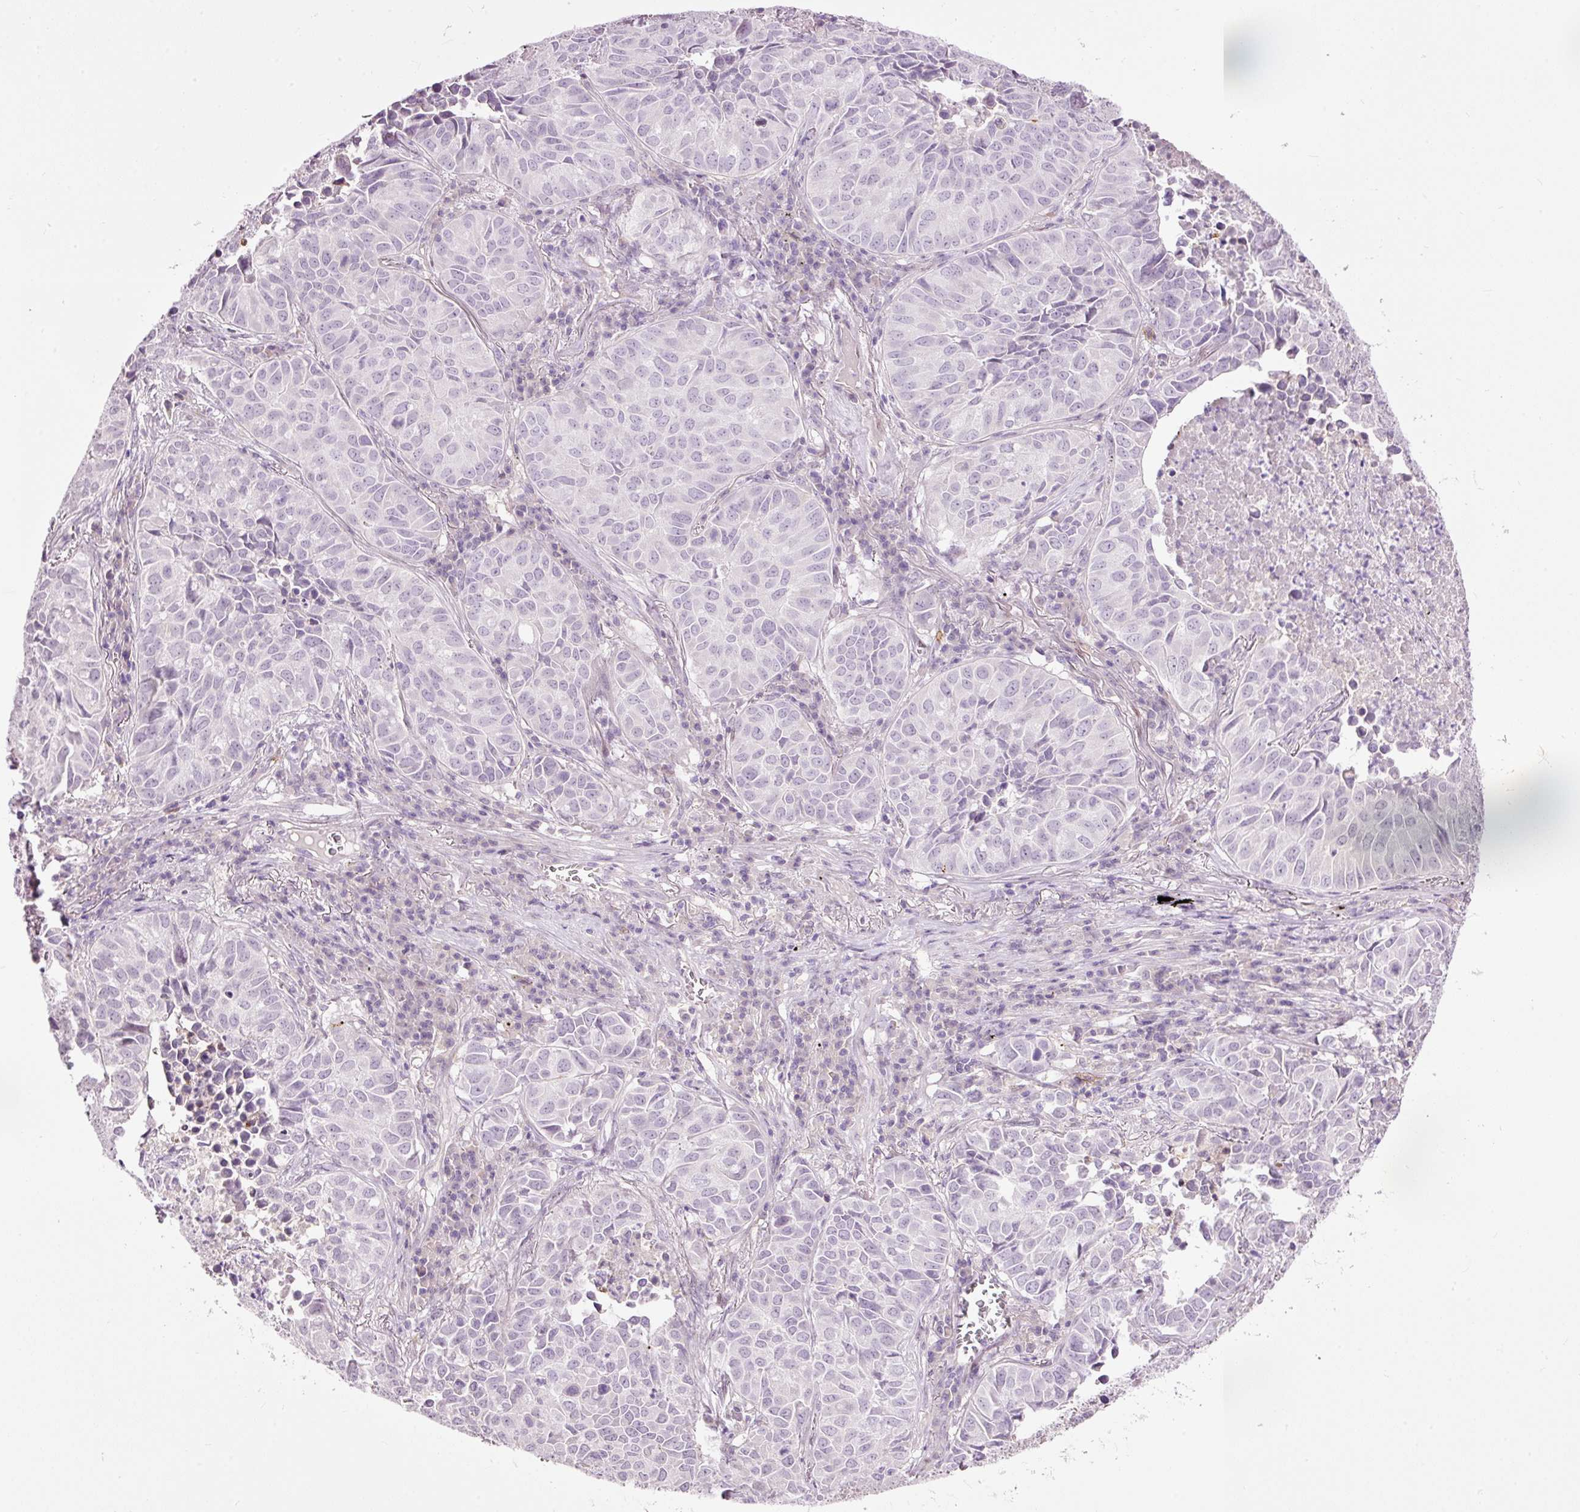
{"staining": {"intensity": "negative", "quantity": "none", "location": "none"}, "tissue": "lung cancer", "cell_type": "Tumor cells", "image_type": "cancer", "snomed": [{"axis": "morphology", "description": "Adenocarcinoma, NOS"}, {"axis": "topography", "description": "Lung"}], "caption": "Histopathology image shows no protein staining in tumor cells of adenocarcinoma (lung) tissue.", "gene": "FCRL4", "patient": {"sex": "female", "age": 50}}